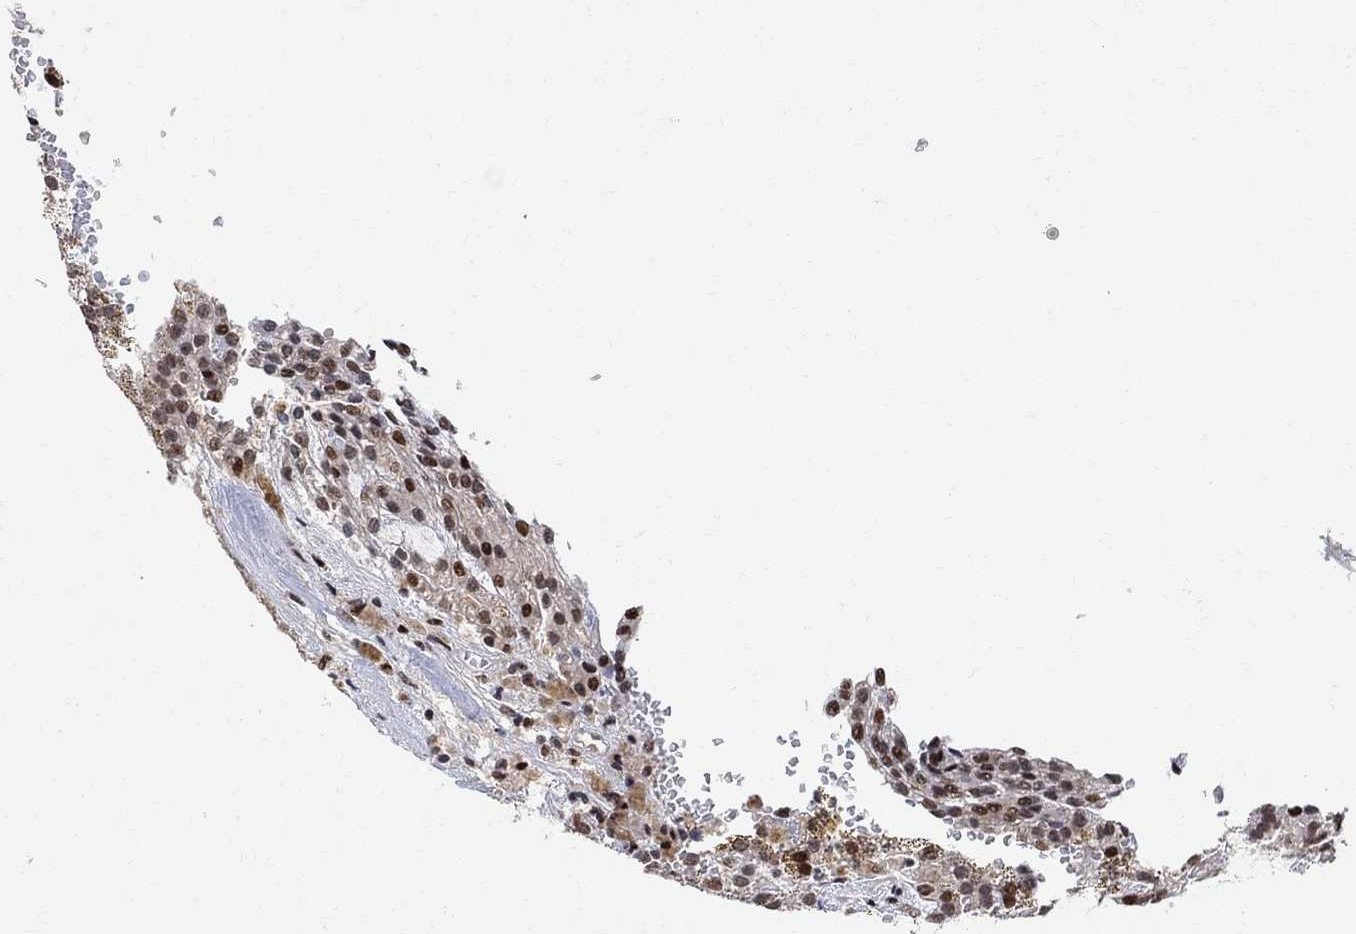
{"staining": {"intensity": "strong", "quantity": "<25%", "location": "nuclear"}, "tissue": "renal cancer", "cell_type": "Tumor cells", "image_type": "cancer", "snomed": [{"axis": "morphology", "description": "Adenocarcinoma, NOS"}, {"axis": "topography", "description": "Kidney"}], "caption": "Protein analysis of renal cancer (adenocarcinoma) tissue exhibits strong nuclear positivity in approximately <25% of tumor cells. The protein of interest is stained brown, and the nuclei are stained in blue (DAB IHC with brightfield microscopy, high magnification).", "gene": "E4F1", "patient": {"sex": "male", "age": 63}}